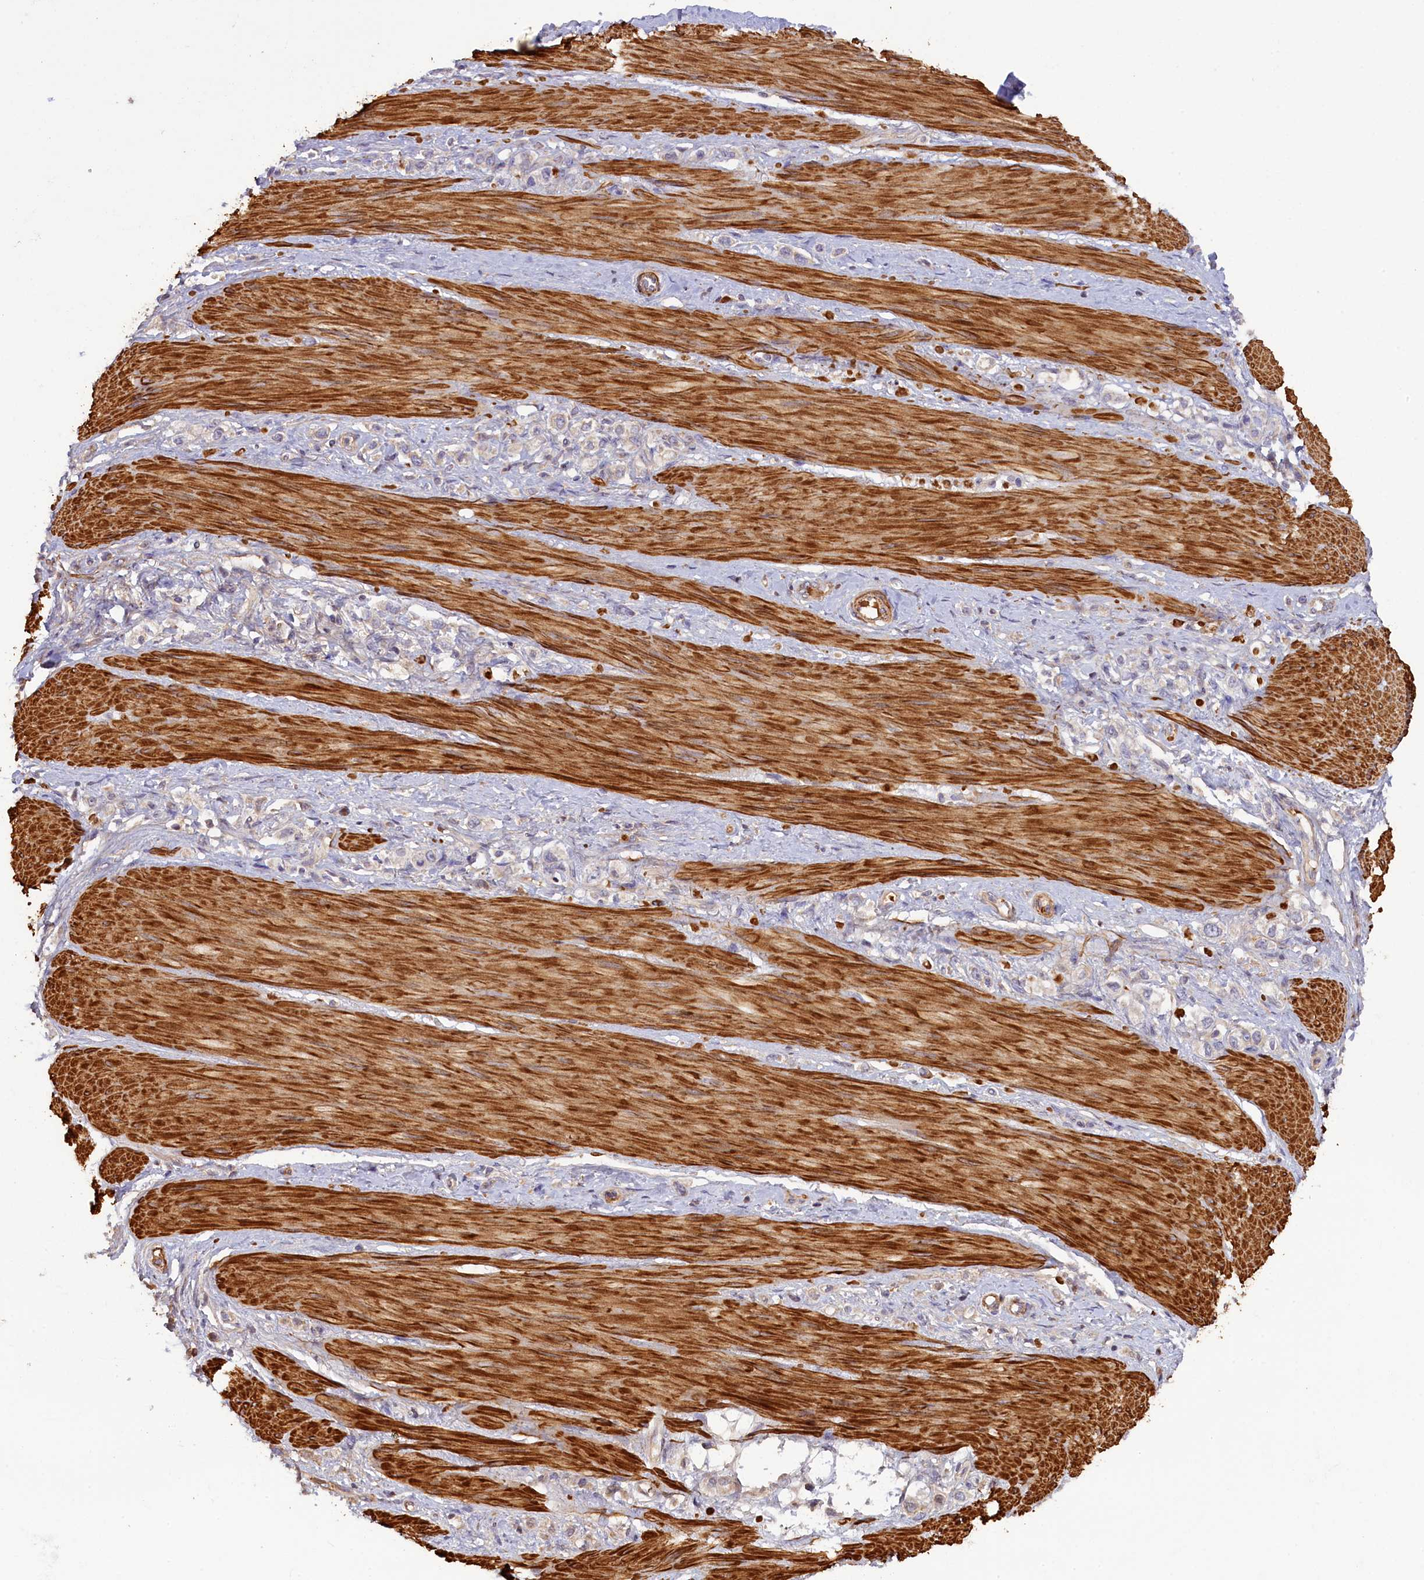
{"staining": {"intensity": "negative", "quantity": "none", "location": "none"}, "tissue": "stomach cancer", "cell_type": "Tumor cells", "image_type": "cancer", "snomed": [{"axis": "morphology", "description": "Adenocarcinoma, NOS"}, {"axis": "topography", "description": "Stomach"}], "caption": "This is an immunohistochemistry image of human stomach adenocarcinoma. There is no staining in tumor cells.", "gene": "FUZ", "patient": {"sex": "female", "age": 65}}